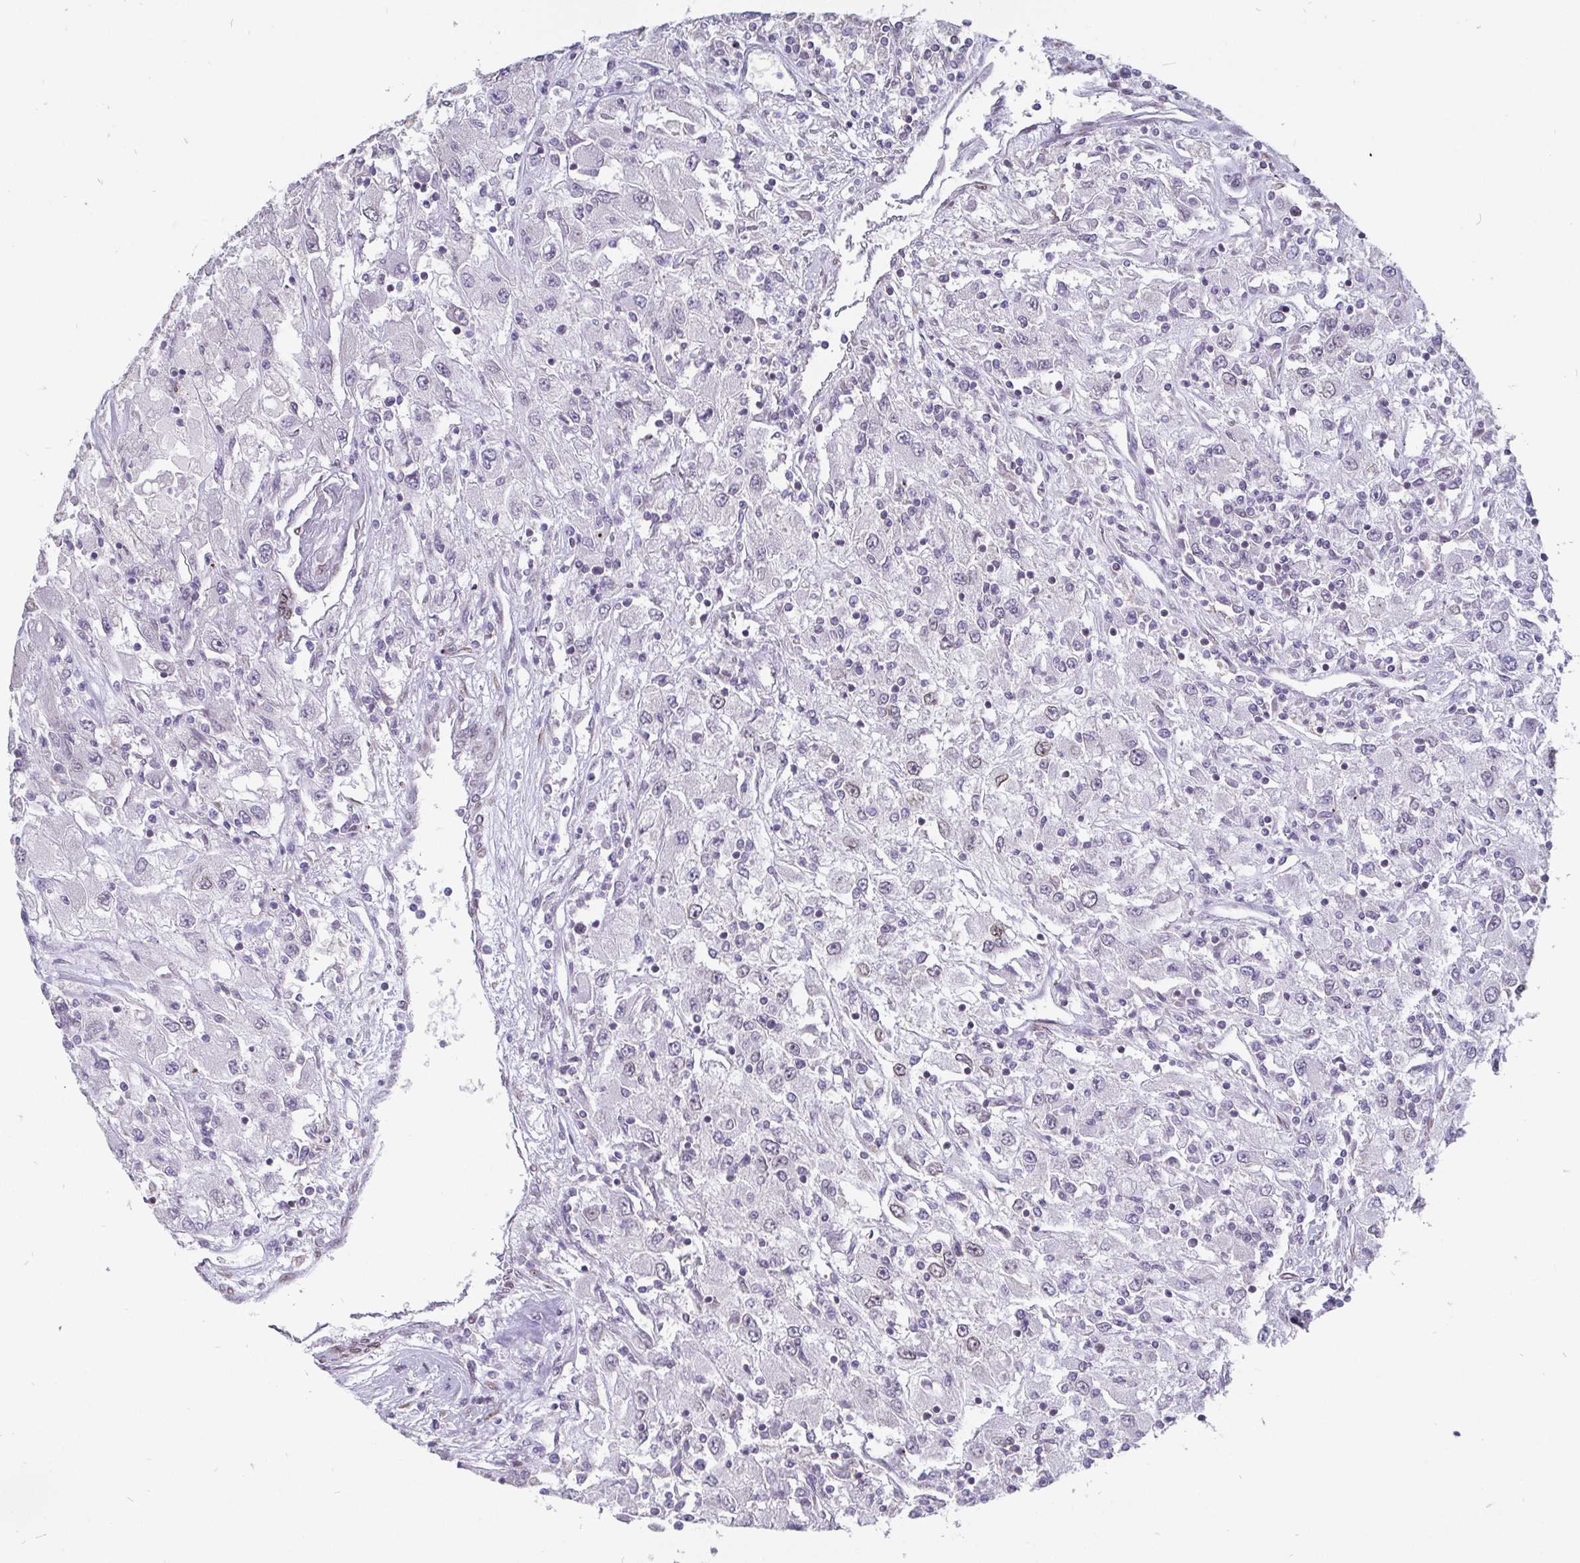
{"staining": {"intensity": "negative", "quantity": "none", "location": "none"}, "tissue": "renal cancer", "cell_type": "Tumor cells", "image_type": "cancer", "snomed": [{"axis": "morphology", "description": "Adenocarcinoma, NOS"}, {"axis": "topography", "description": "Kidney"}], "caption": "The histopathology image reveals no significant staining in tumor cells of renal cancer.", "gene": "EMD", "patient": {"sex": "female", "age": 67}}